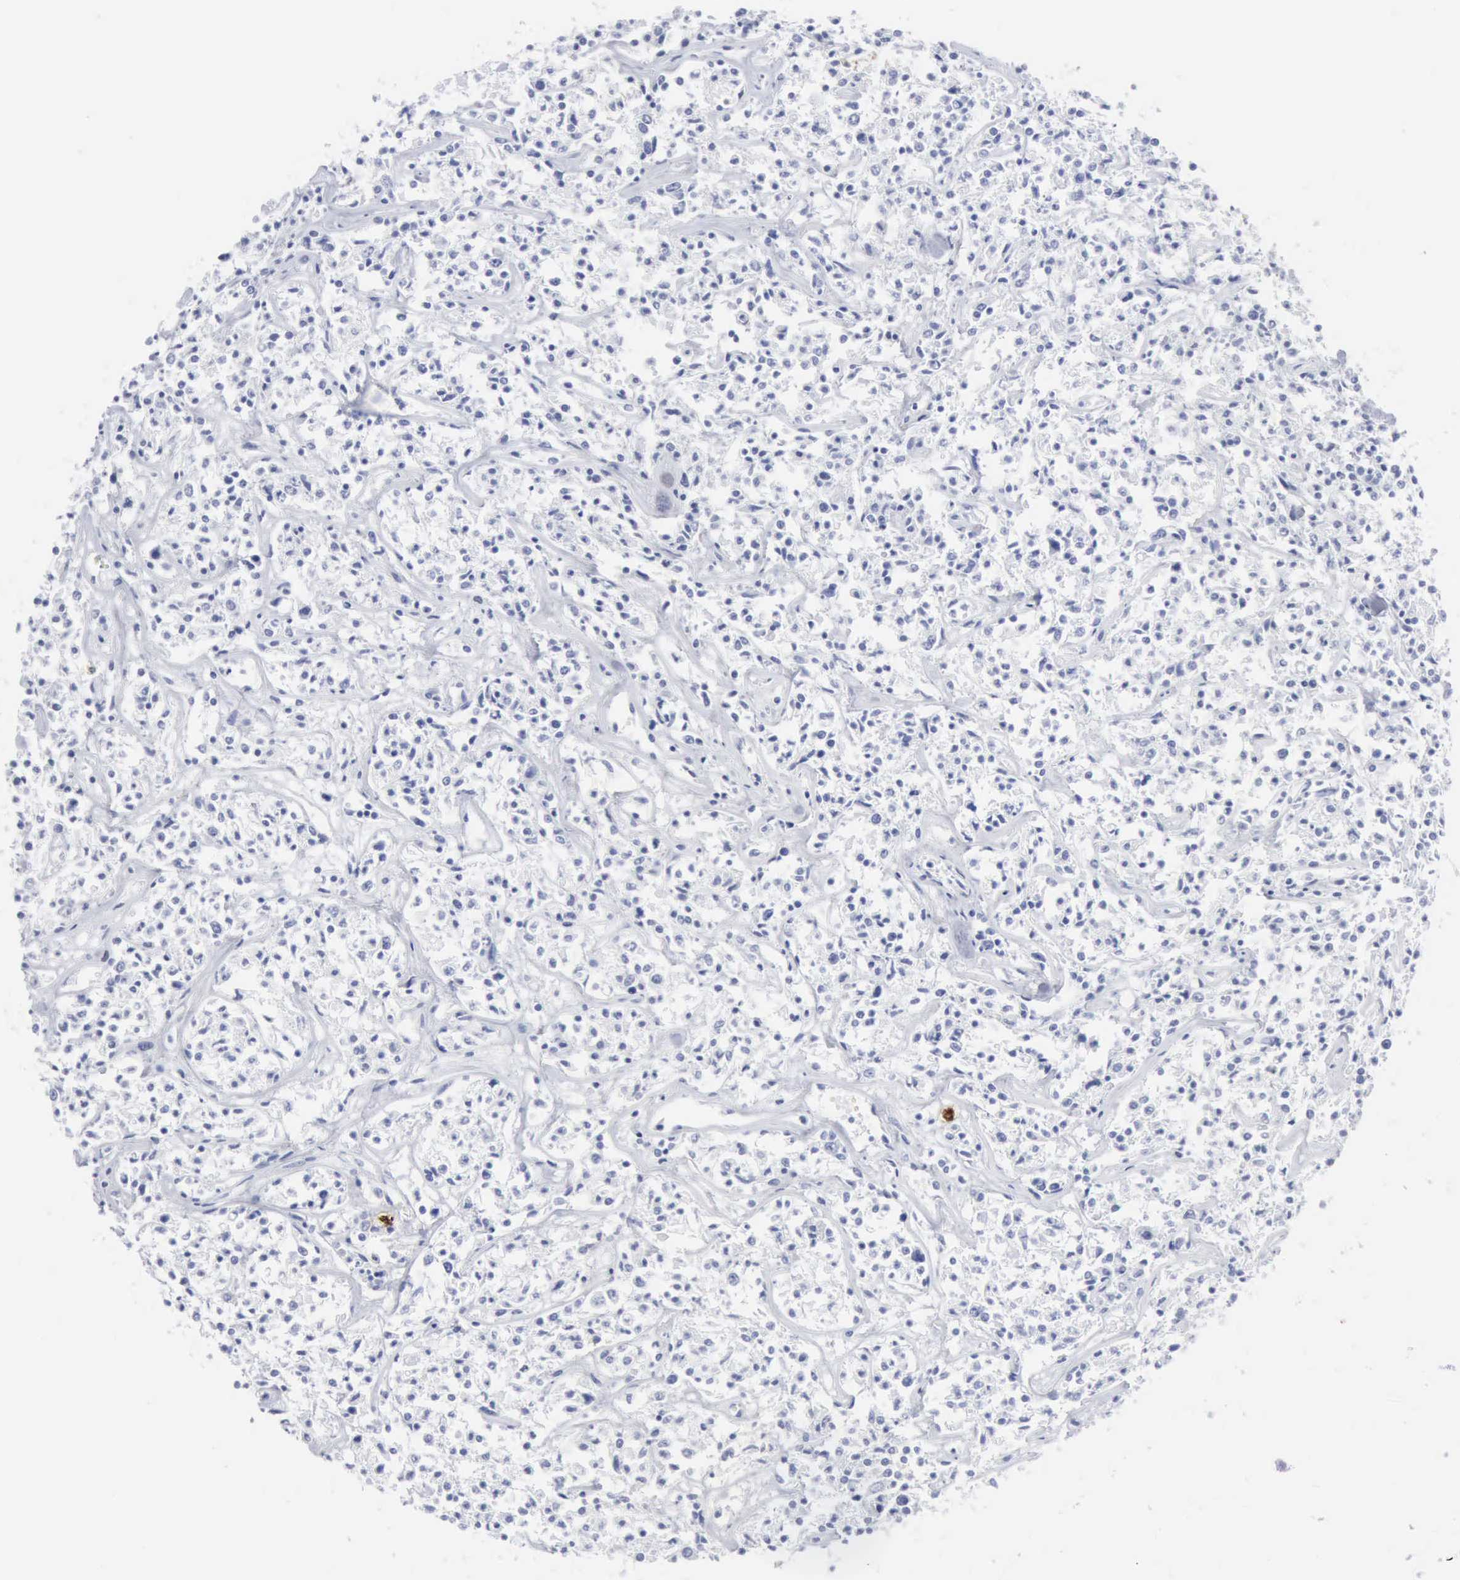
{"staining": {"intensity": "negative", "quantity": "none", "location": "none"}, "tissue": "lymphoma", "cell_type": "Tumor cells", "image_type": "cancer", "snomed": [{"axis": "morphology", "description": "Malignant lymphoma, non-Hodgkin's type, Low grade"}, {"axis": "topography", "description": "Small intestine"}], "caption": "IHC of human lymphoma reveals no positivity in tumor cells.", "gene": "CMA1", "patient": {"sex": "female", "age": 59}}